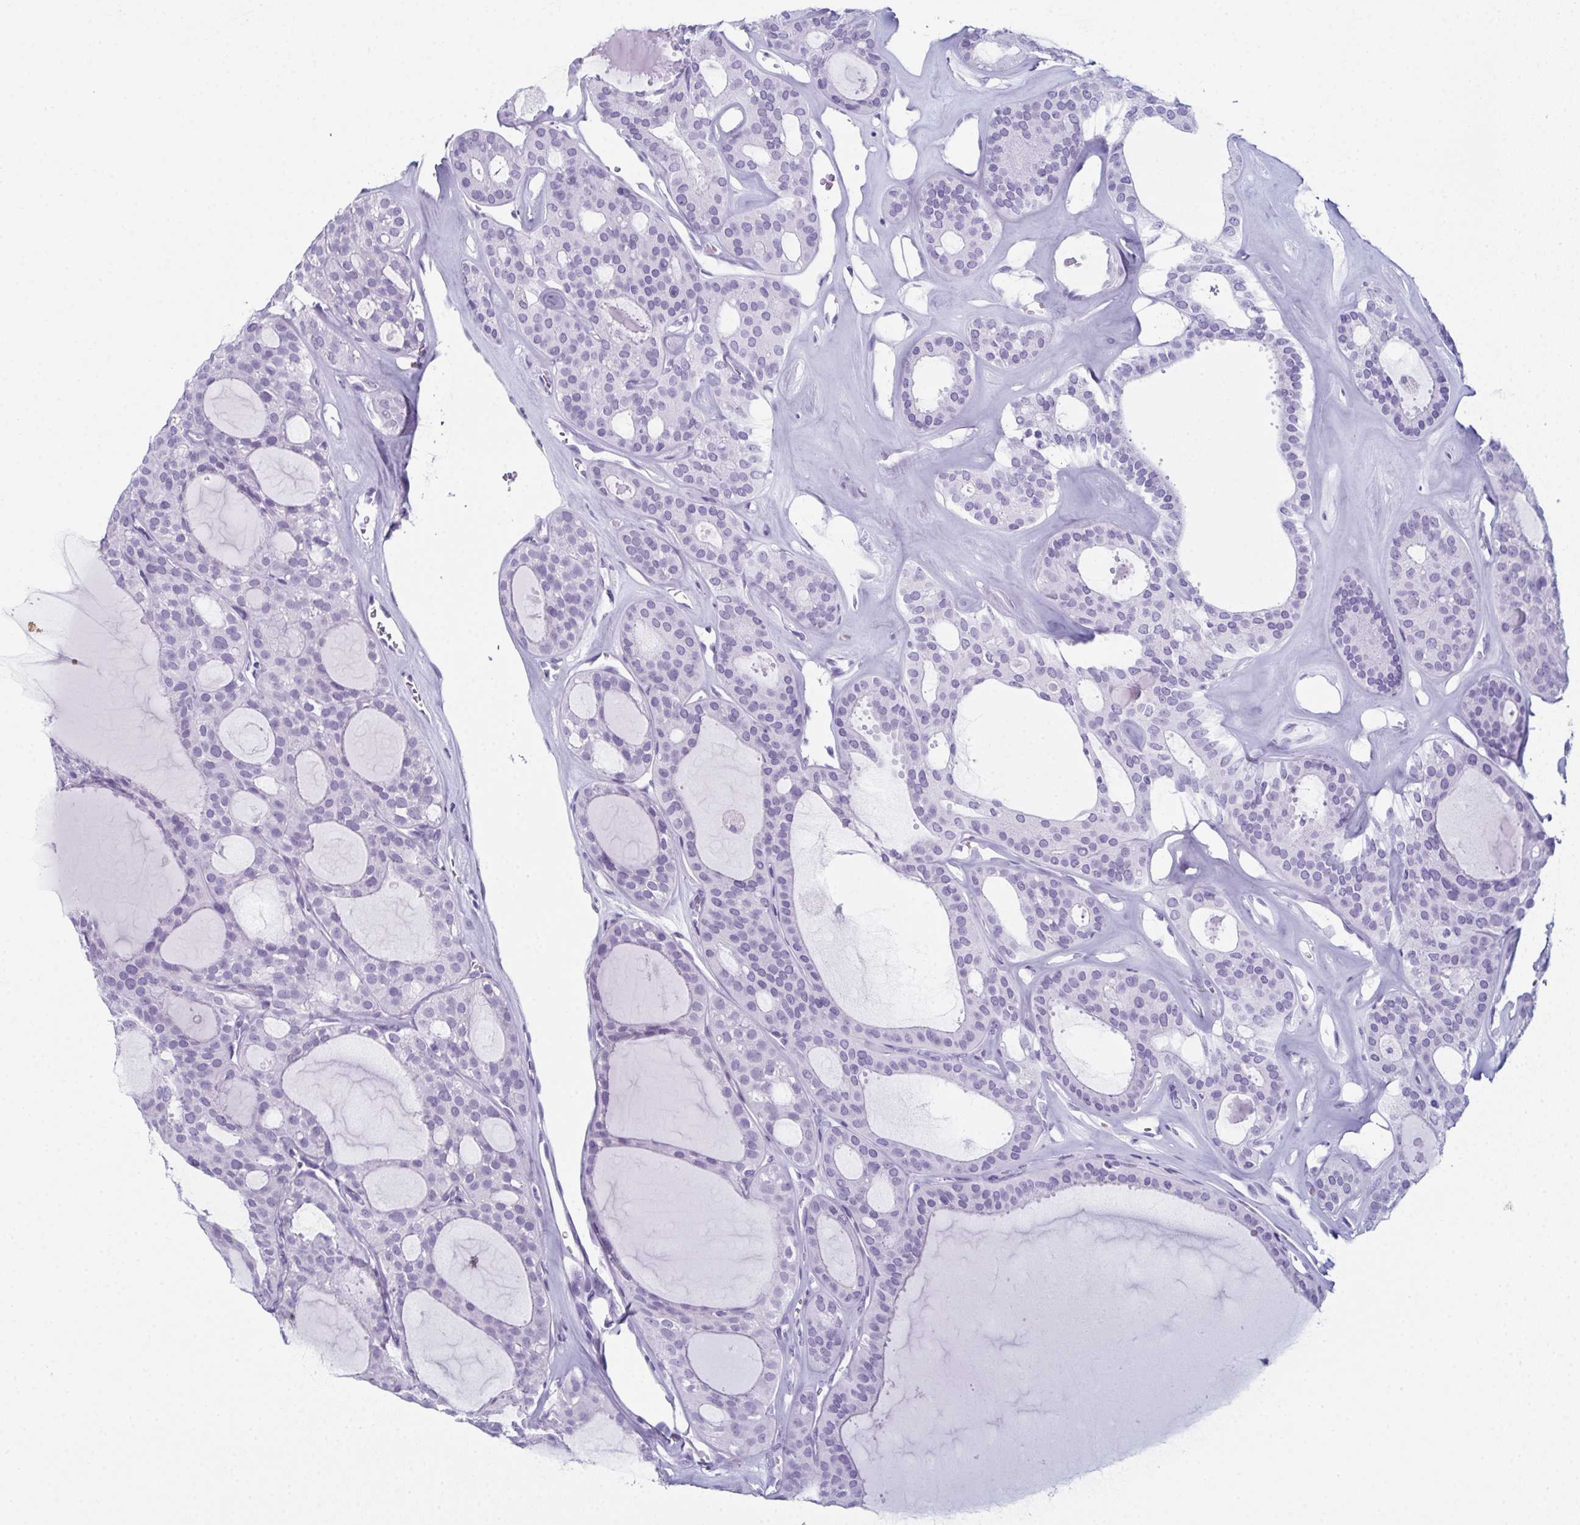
{"staining": {"intensity": "negative", "quantity": "none", "location": "none"}, "tissue": "thyroid cancer", "cell_type": "Tumor cells", "image_type": "cancer", "snomed": [{"axis": "morphology", "description": "Follicular adenoma carcinoma, NOS"}, {"axis": "topography", "description": "Thyroid gland"}], "caption": "Immunohistochemistry of thyroid cancer demonstrates no expression in tumor cells. (Stains: DAB (3,3'-diaminobenzidine) immunohistochemistry (IHC) with hematoxylin counter stain, Microscopy: brightfield microscopy at high magnification).", "gene": "ENKUR", "patient": {"sex": "male", "age": 75}}